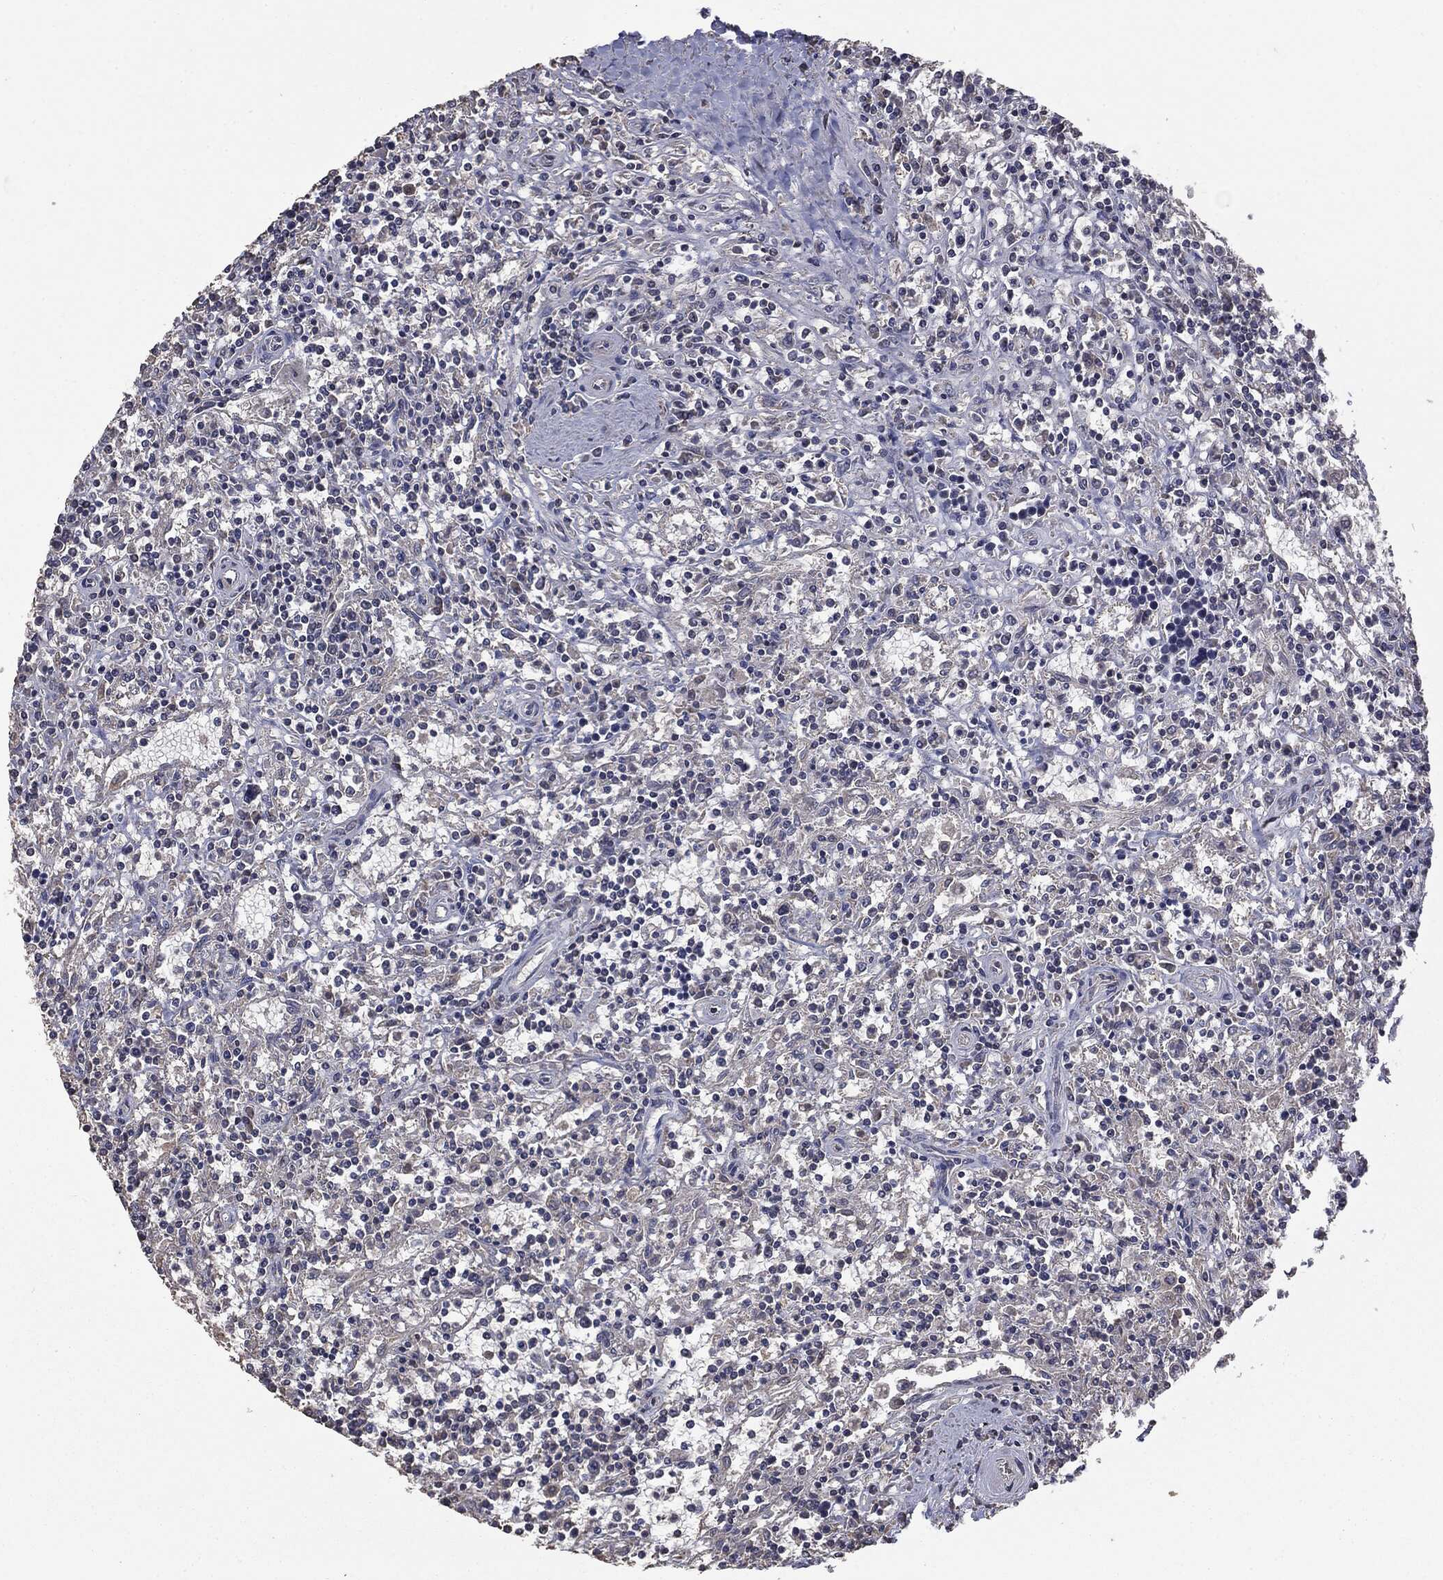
{"staining": {"intensity": "negative", "quantity": "none", "location": "none"}, "tissue": "lymphoma", "cell_type": "Tumor cells", "image_type": "cancer", "snomed": [{"axis": "morphology", "description": "Malignant lymphoma, non-Hodgkin's type, Low grade"}, {"axis": "topography", "description": "Spleen"}], "caption": "This is a image of immunohistochemistry staining of low-grade malignant lymphoma, non-Hodgkin's type, which shows no staining in tumor cells. Nuclei are stained in blue.", "gene": "MTOR", "patient": {"sex": "male", "age": 62}}